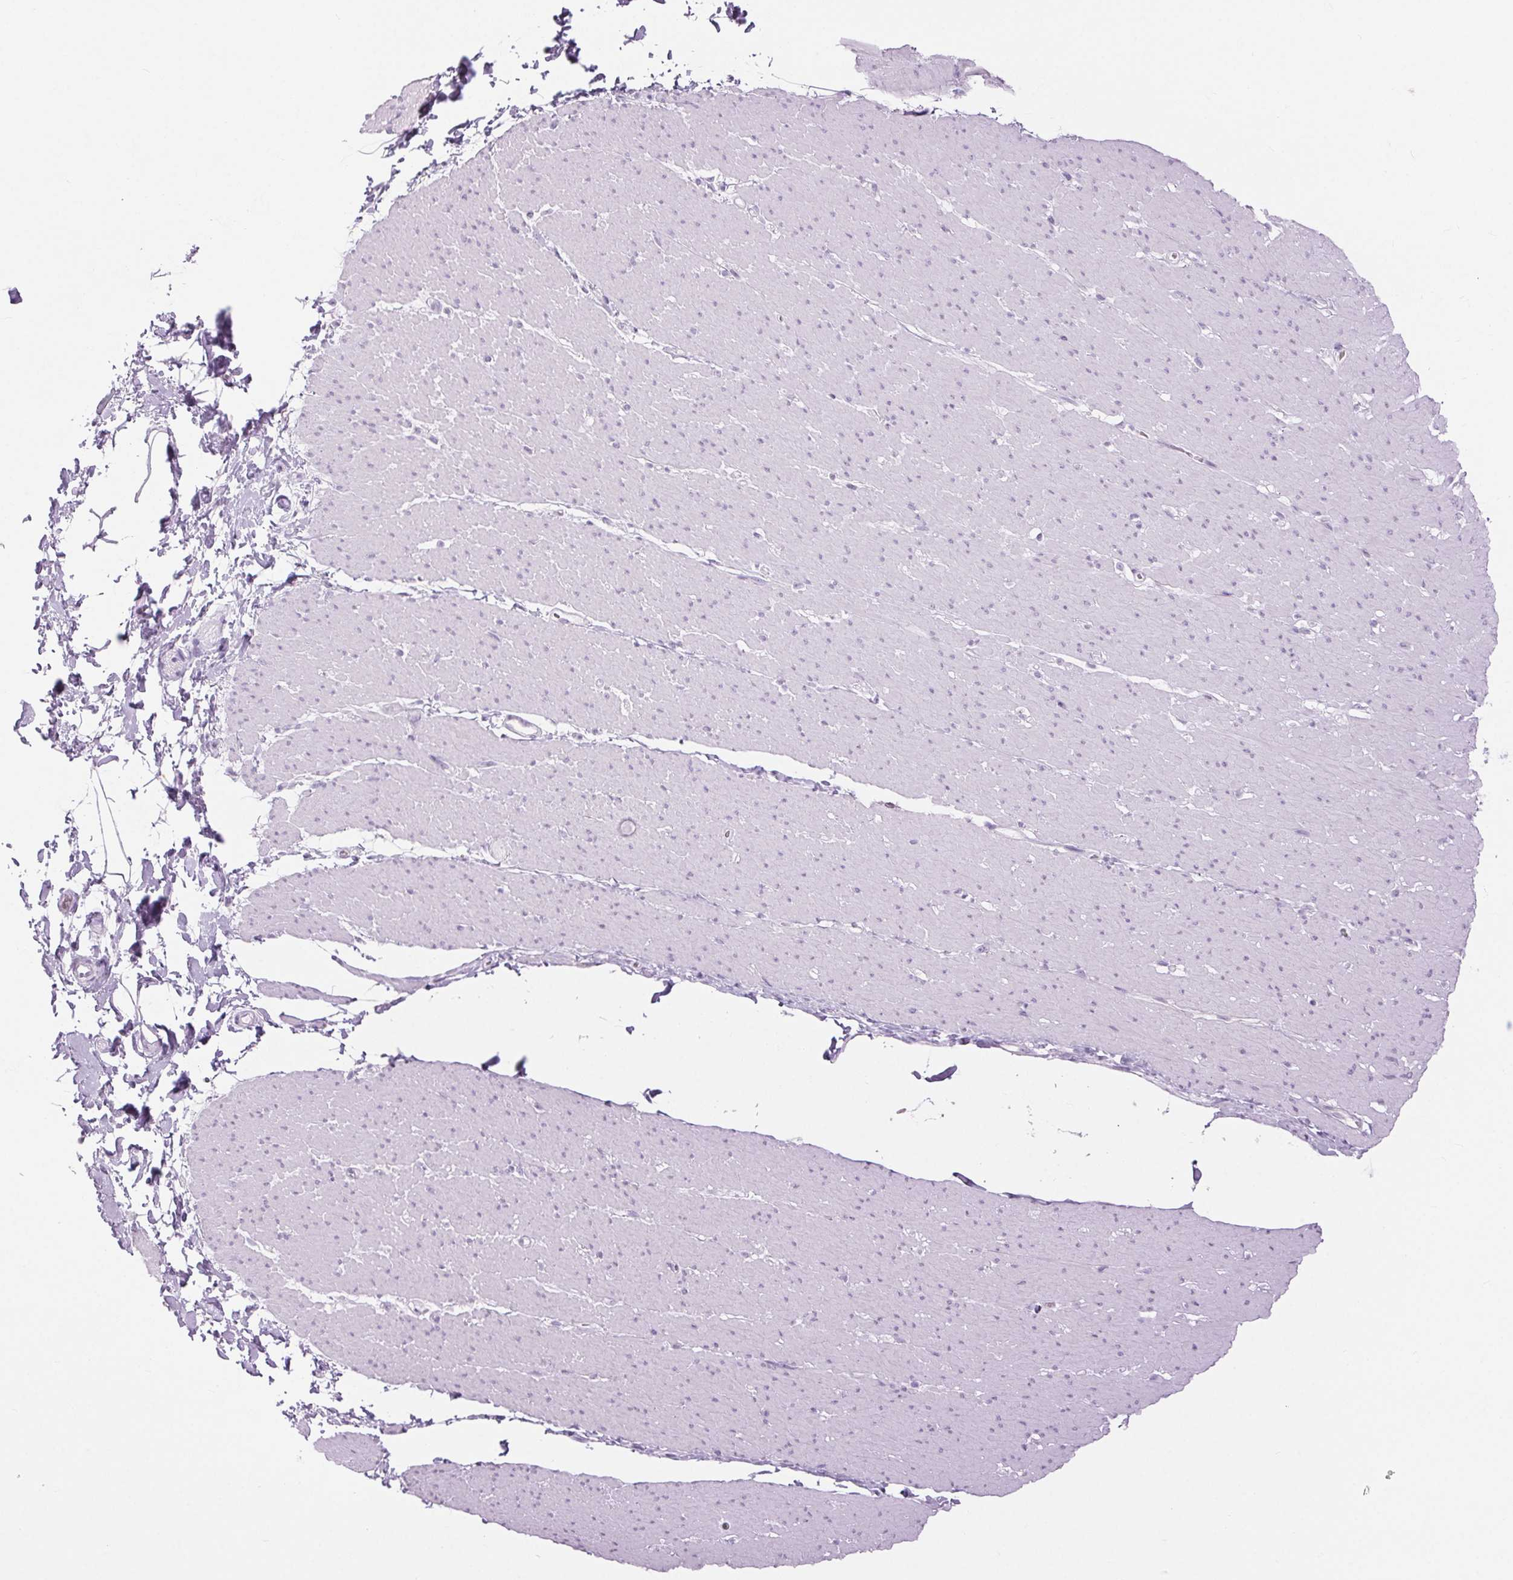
{"staining": {"intensity": "negative", "quantity": "none", "location": "none"}, "tissue": "smooth muscle", "cell_type": "Smooth muscle cells", "image_type": "normal", "snomed": [{"axis": "morphology", "description": "Normal tissue, NOS"}, {"axis": "topography", "description": "Smooth muscle"}, {"axis": "topography", "description": "Rectum"}], "caption": "The micrograph displays no significant staining in smooth muscle cells of smooth muscle. (DAB immunohistochemistry visualized using brightfield microscopy, high magnification).", "gene": "BEND2", "patient": {"sex": "male", "age": 53}}